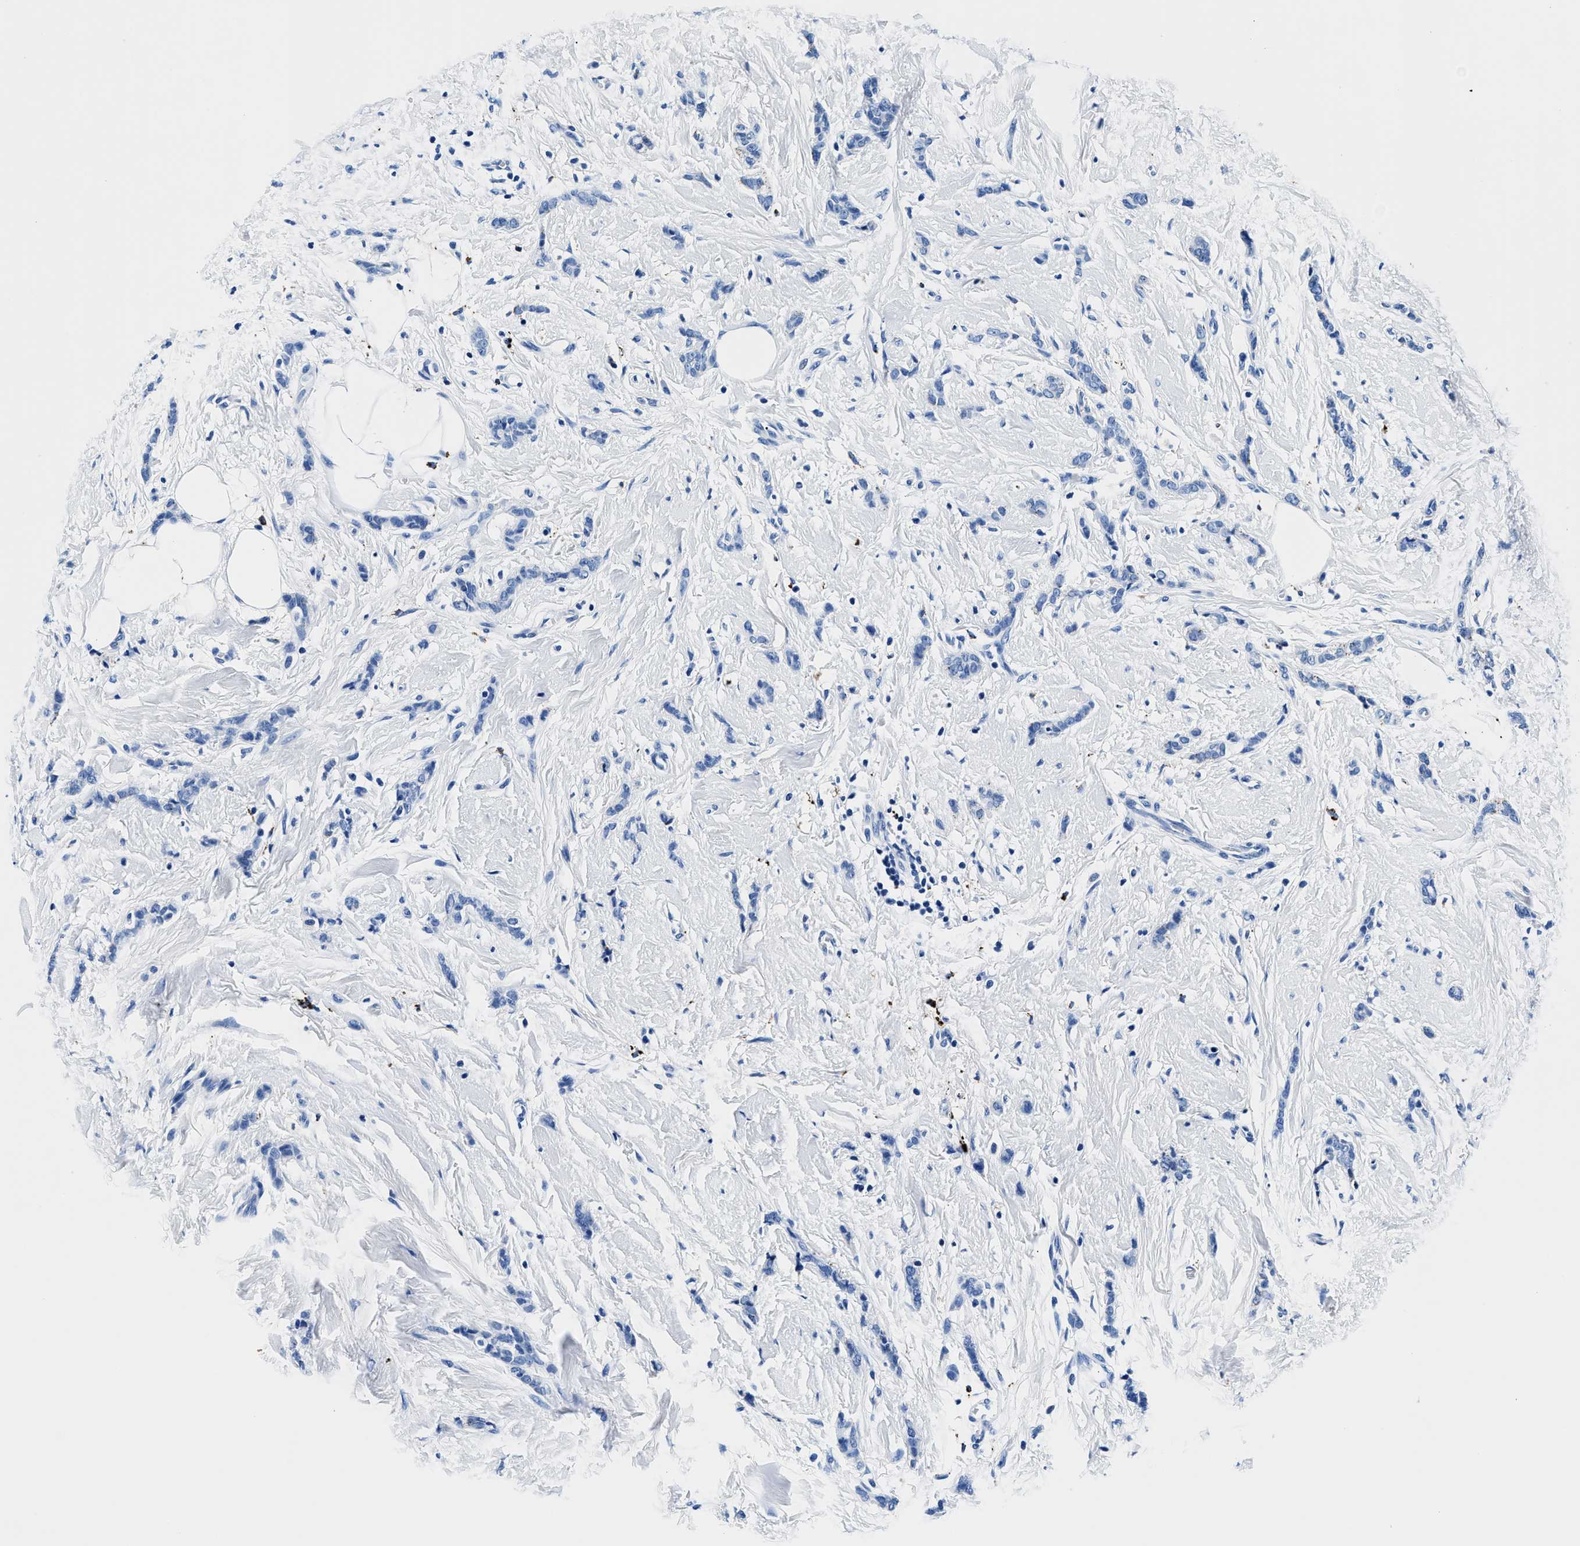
{"staining": {"intensity": "negative", "quantity": "none", "location": "none"}, "tissue": "breast cancer", "cell_type": "Tumor cells", "image_type": "cancer", "snomed": [{"axis": "morphology", "description": "Lobular carcinoma"}, {"axis": "topography", "description": "Skin"}, {"axis": "topography", "description": "Breast"}], "caption": "A high-resolution histopathology image shows IHC staining of breast cancer (lobular carcinoma), which reveals no significant staining in tumor cells.", "gene": "OR14K1", "patient": {"sex": "female", "age": 46}}